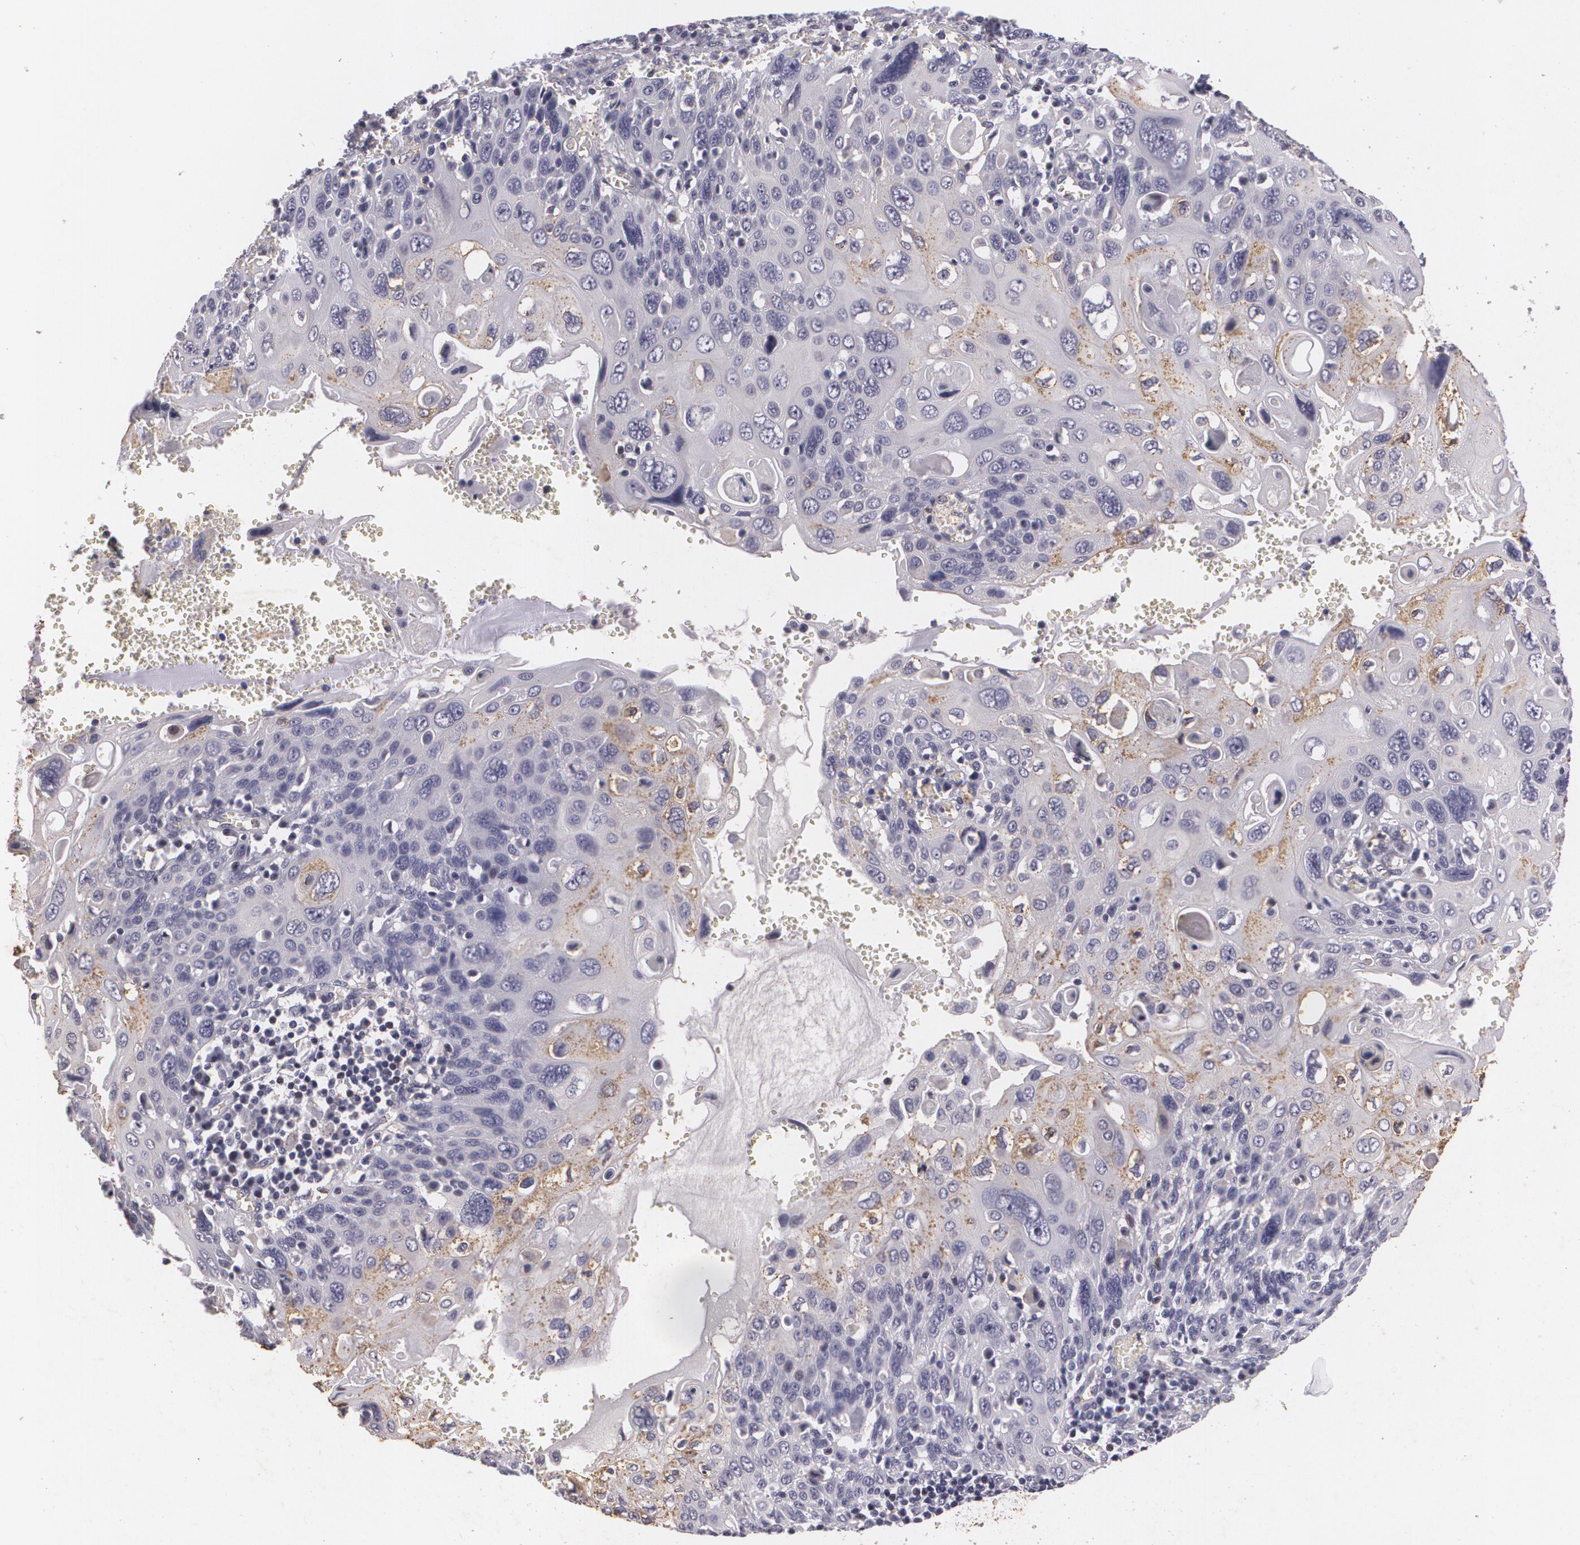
{"staining": {"intensity": "weak", "quantity": "<25%", "location": "cytoplasmic/membranous"}, "tissue": "cervical cancer", "cell_type": "Tumor cells", "image_type": "cancer", "snomed": [{"axis": "morphology", "description": "Squamous cell carcinoma, NOS"}, {"axis": "topography", "description": "Cervix"}], "caption": "The immunohistochemistry histopathology image has no significant staining in tumor cells of squamous cell carcinoma (cervical) tissue.", "gene": "KCNA4", "patient": {"sex": "female", "age": 54}}